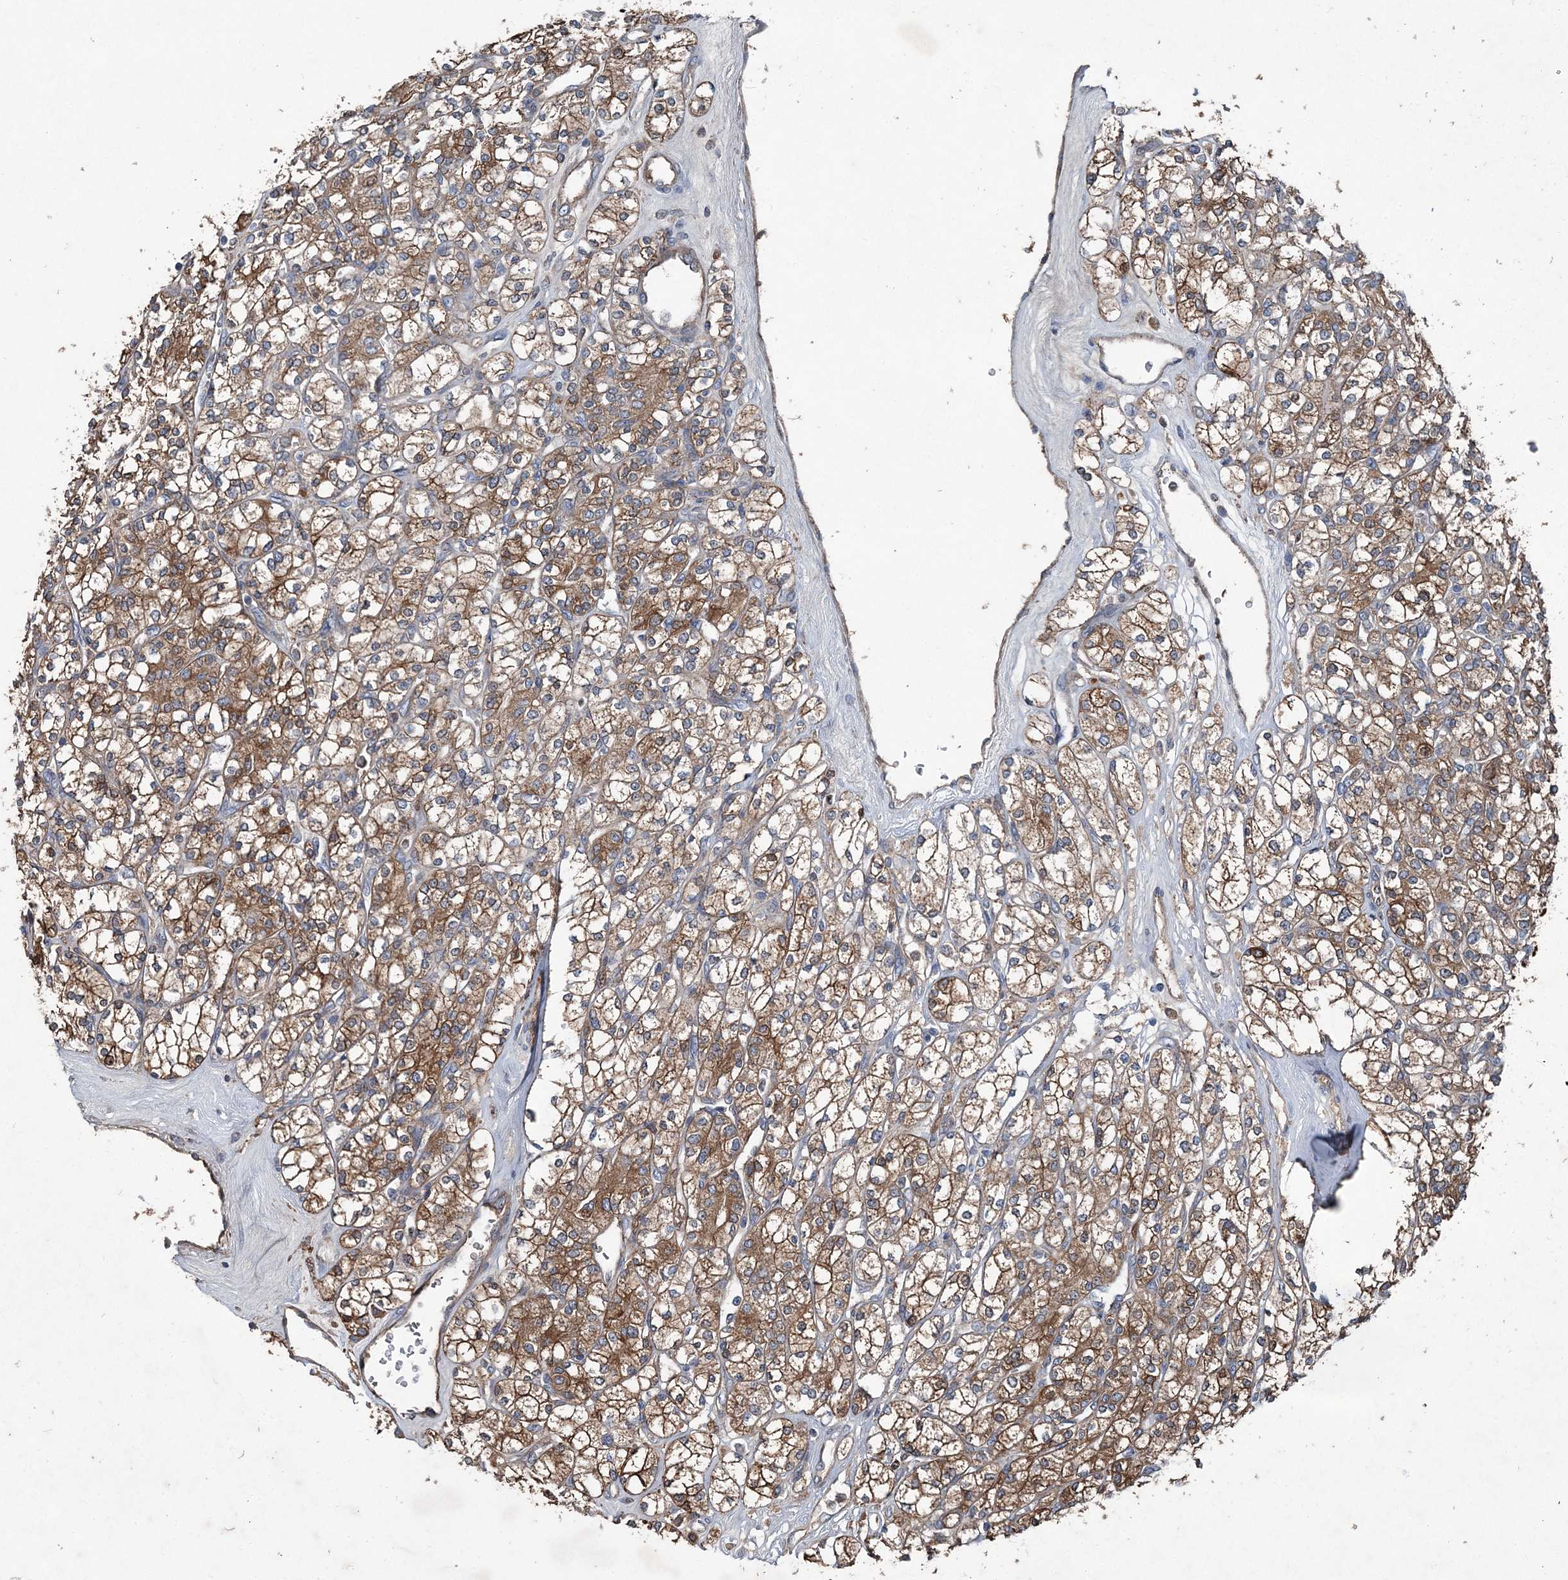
{"staining": {"intensity": "moderate", "quantity": ">75%", "location": "cytoplasmic/membranous"}, "tissue": "renal cancer", "cell_type": "Tumor cells", "image_type": "cancer", "snomed": [{"axis": "morphology", "description": "Adenocarcinoma, NOS"}, {"axis": "topography", "description": "Kidney"}], "caption": "High-power microscopy captured an immunohistochemistry histopathology image of adenocarcinoma (renal), revealing moderate cytoplasmic/membranous expression in approximately >75% of tumor cells. The protein is shown in brown color, while the nuclei are stained blue.", "gene": "SPOPL", "patient": {"sex": "male", "age": 77}}